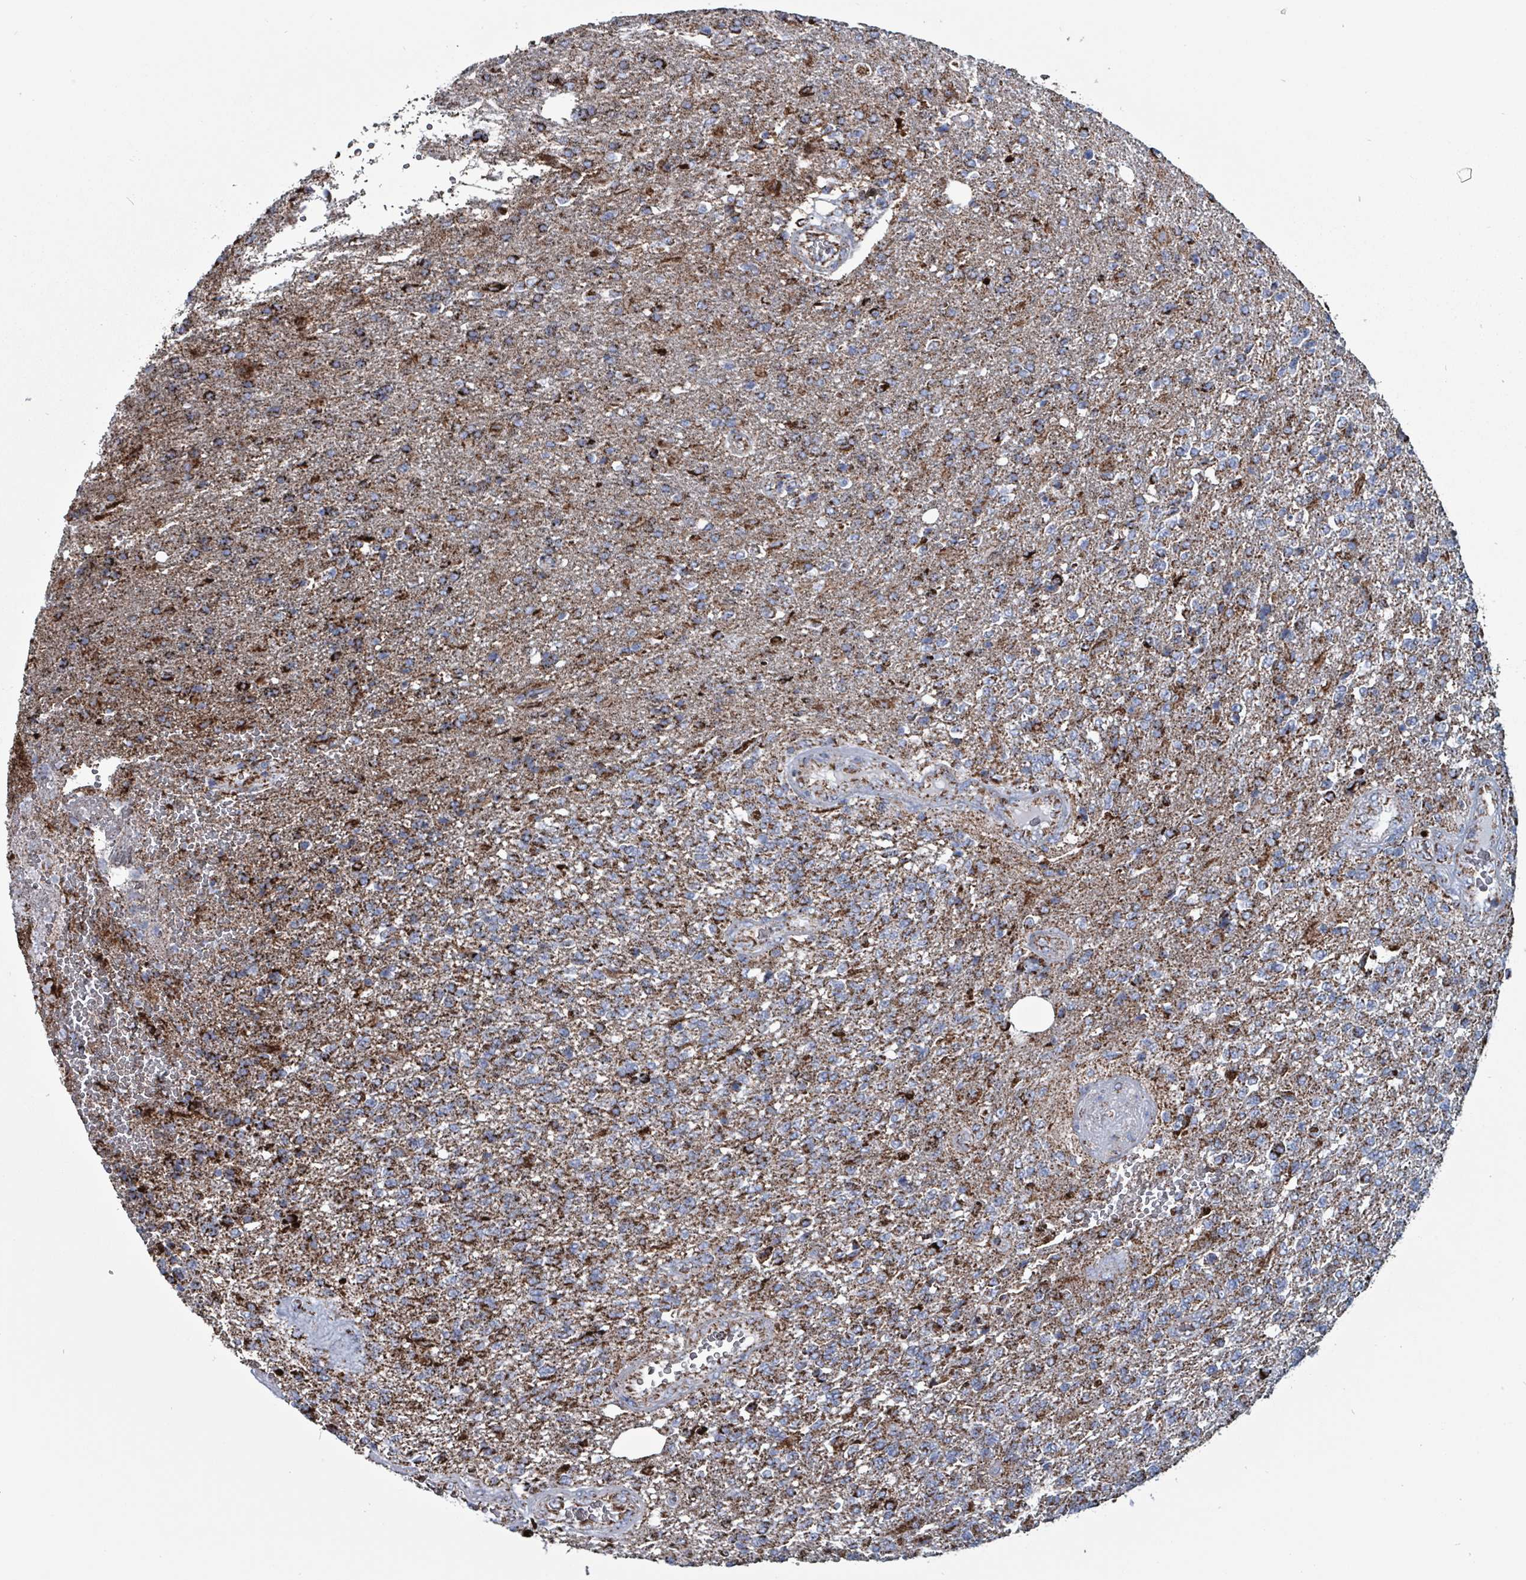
{"staining": {"intensity": "strong", "quantity": "25%-75%", "location": "cytoplasmic/membranous"}, "tissue": "glioma", "cell_type": "Tumor cells", "image_type": "cancer", "snomed": [{"axis": "morphology", "description": "Glioma, malignant, High grade"}, {"axis": "topography", "description": "Brain"}], "caption": "Immunohistochemical staining of human high-grade glioma (malignant) shows high levels of strong cytoplasmic/membranous protein expression in about 25%-75% of tumor cells.", "gene": "IDH3B", "patient": {"sex": "male", "age": 56}}